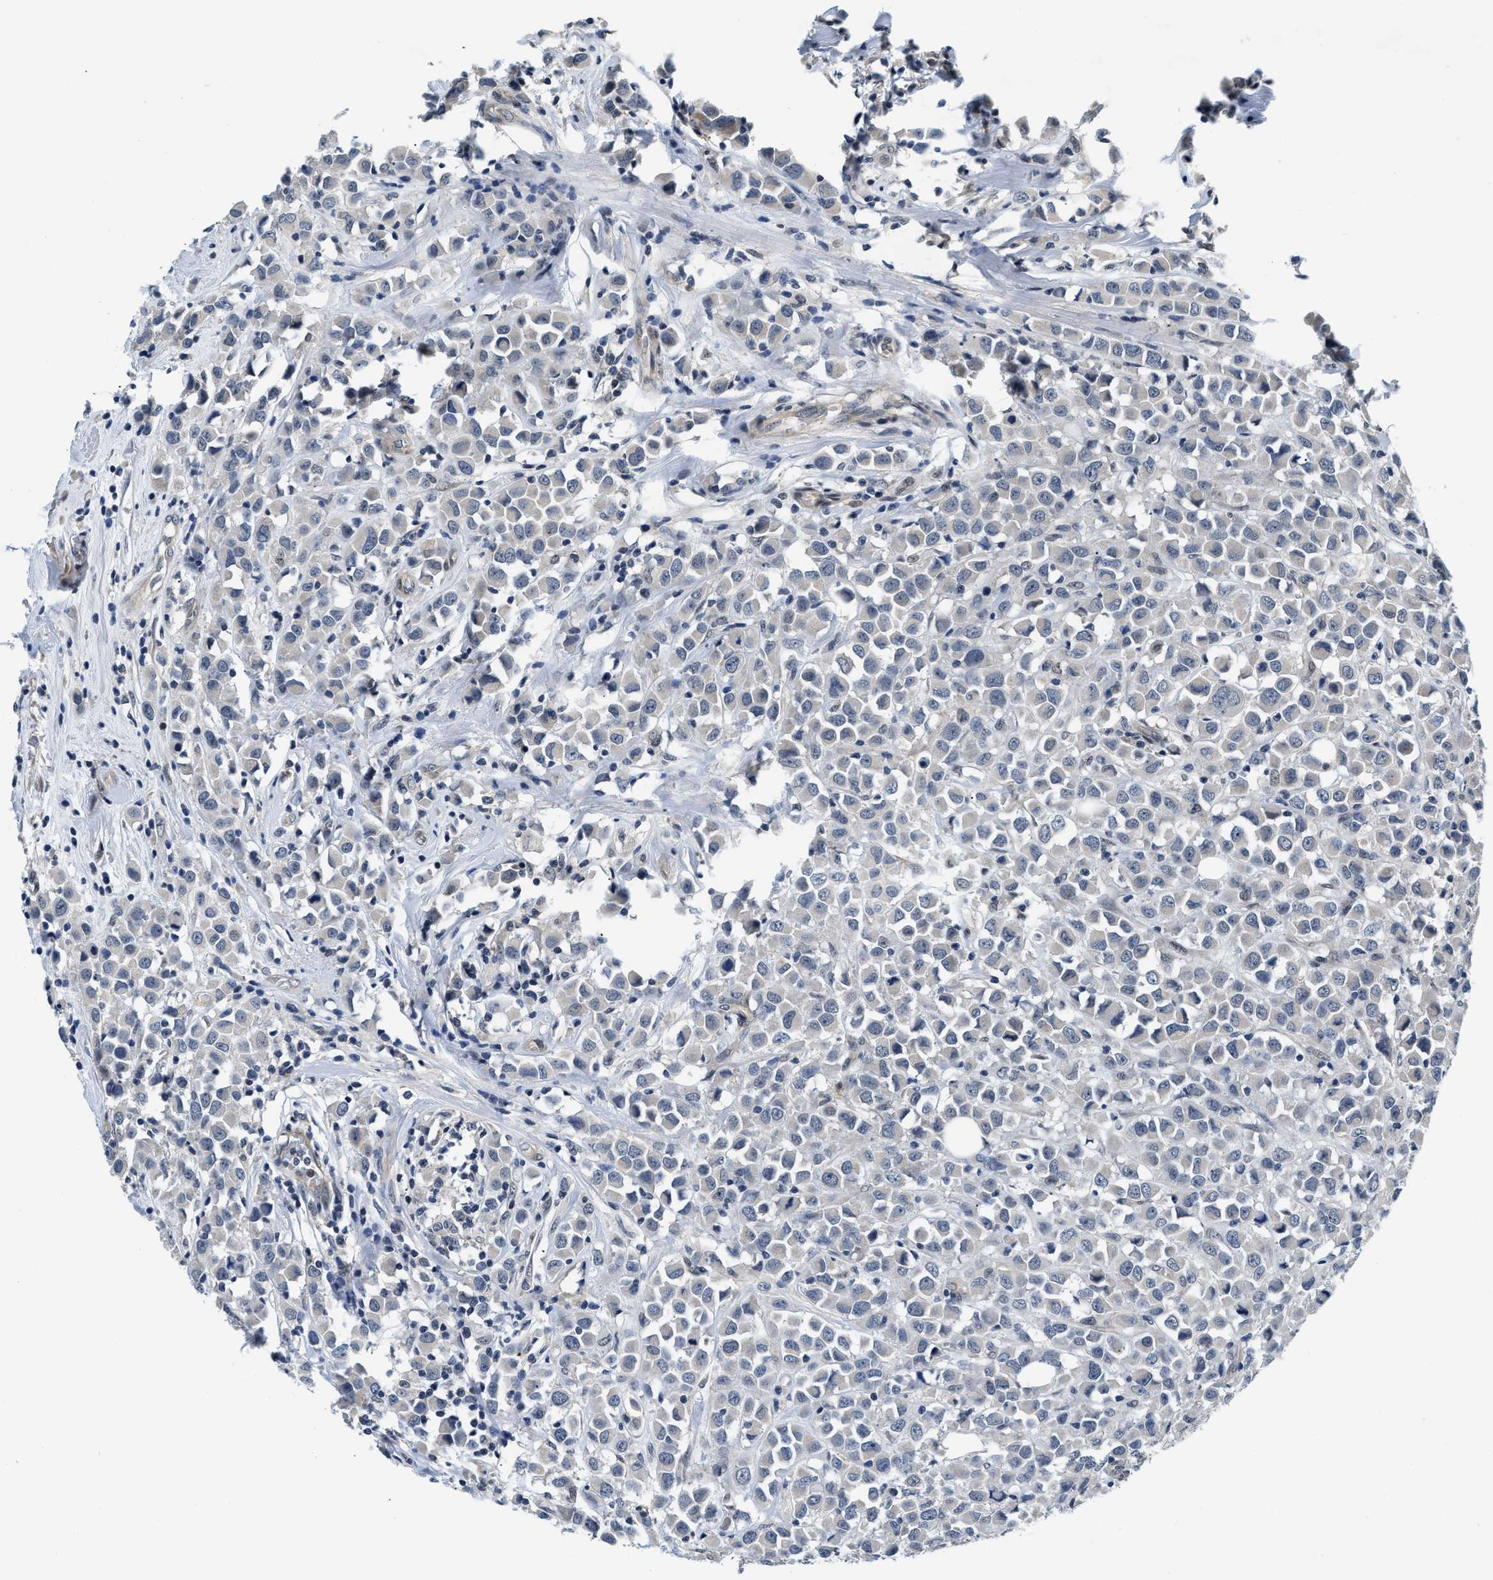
{"staining": {"intensity": "negative", "quantity": "none", "location": "none"}, "tissue": "breast cancer", "cell_type": "Tumor cells", "image_type": "cancer", "snomed": [{"axis": "morphology", "description": "Duct carcinoma"}, {"axis": "topography", "description": "Breast"}], "caption": "Immunohistochemistry micrograph of breast cancer stained for a protein (brown), which displays no expression in tumor cells. (DAB (3,3'-diaminobenzidine) immunohistochemistry visualized using brightfield microscopy, high magnification).", "gene": "SMAD4", "patient": {"sex": "female", "age": 61}}